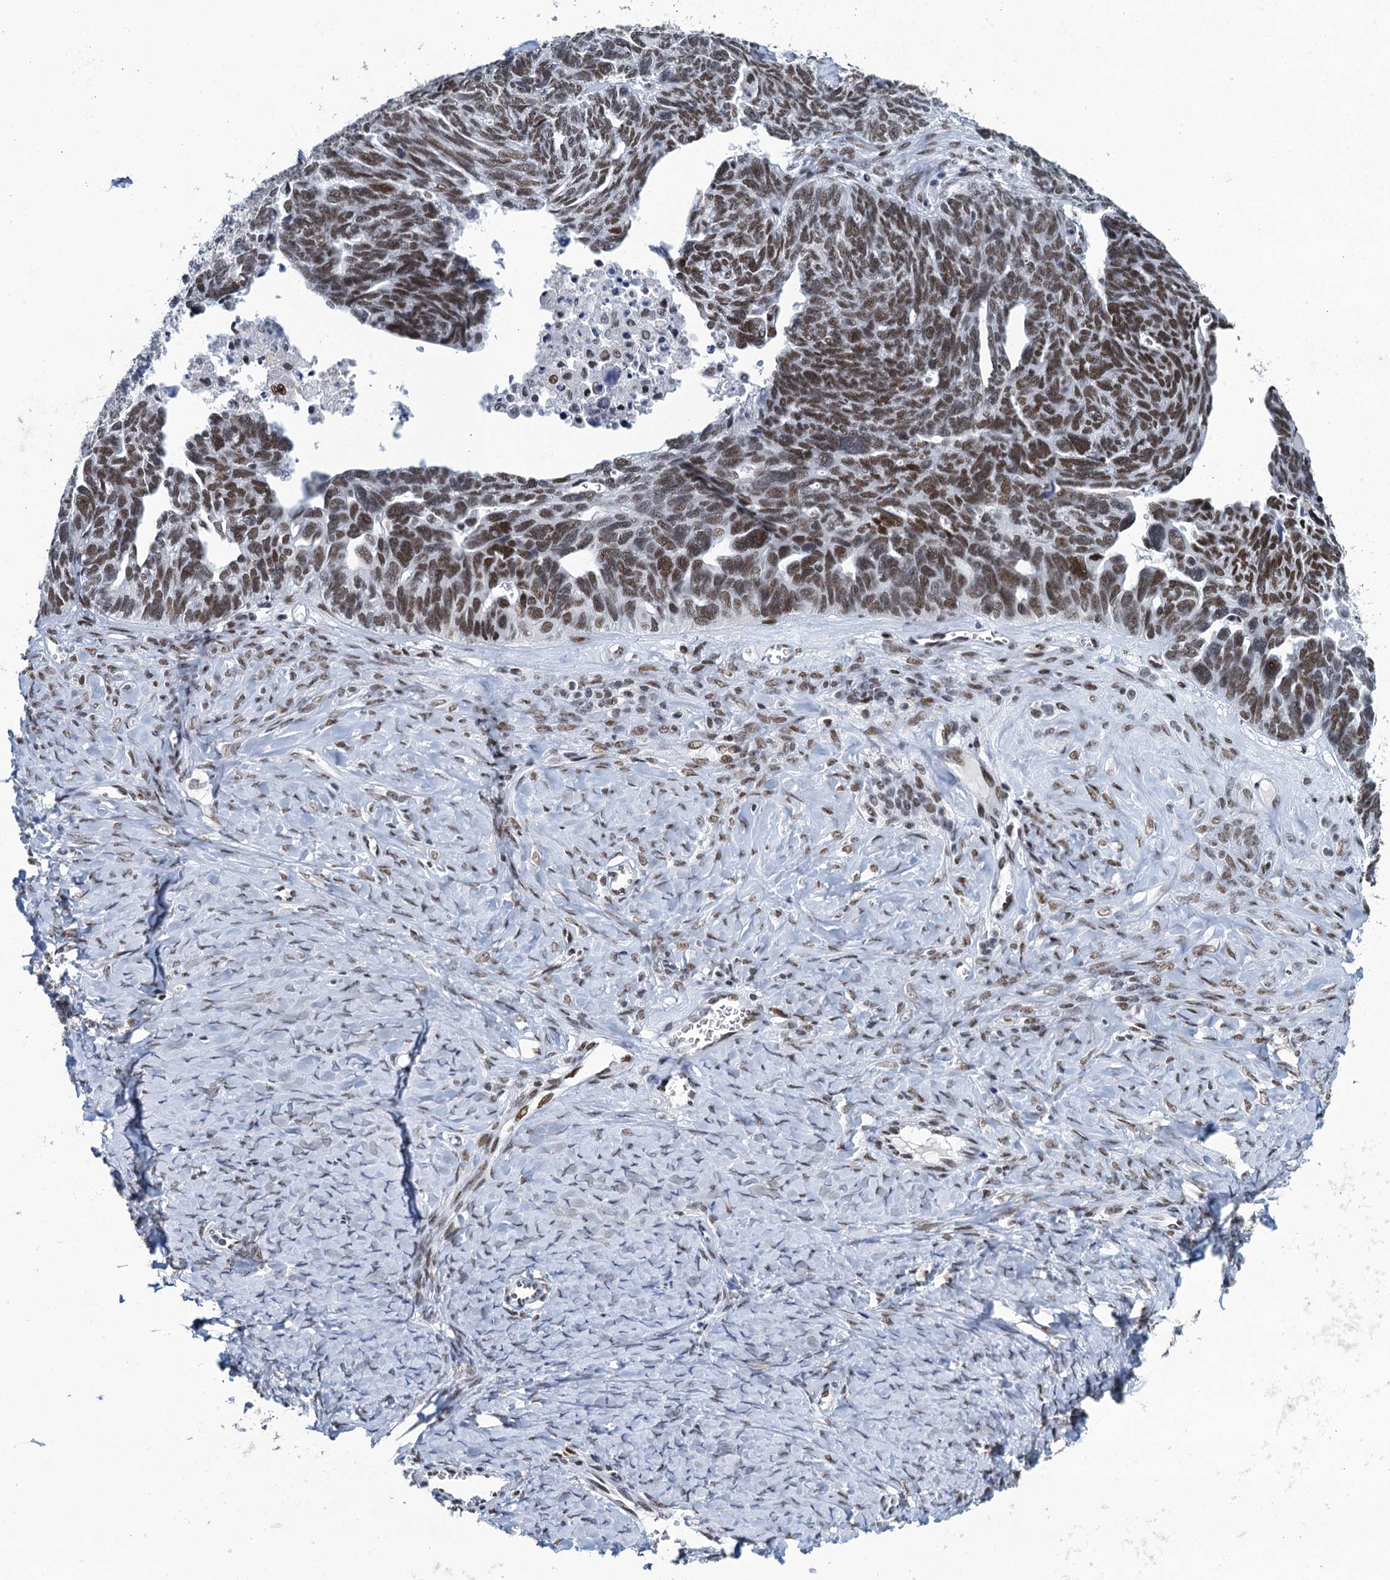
{"staining": {"intensity": "moderate", "quantity": ">75%", "location": "nuclear"}, "tissue": "ovarian cancer", "cell_type": "Tumor cells", "image_type": "cancer", "snomed": [{"axis": "morphology", "description": "Cystadenocarcinoma, serous, NOS"}, {"axis": "topography", "description": "Ovary"}], "caption": "This image reveals IHC staining of human ovarian serous cystadenocarcinoma, with medium moderate nuclear staining in approximately >75% of tumor cells.", "gene": "HNRNPUL2", "patient": {"sex": "female", "age": 79}}